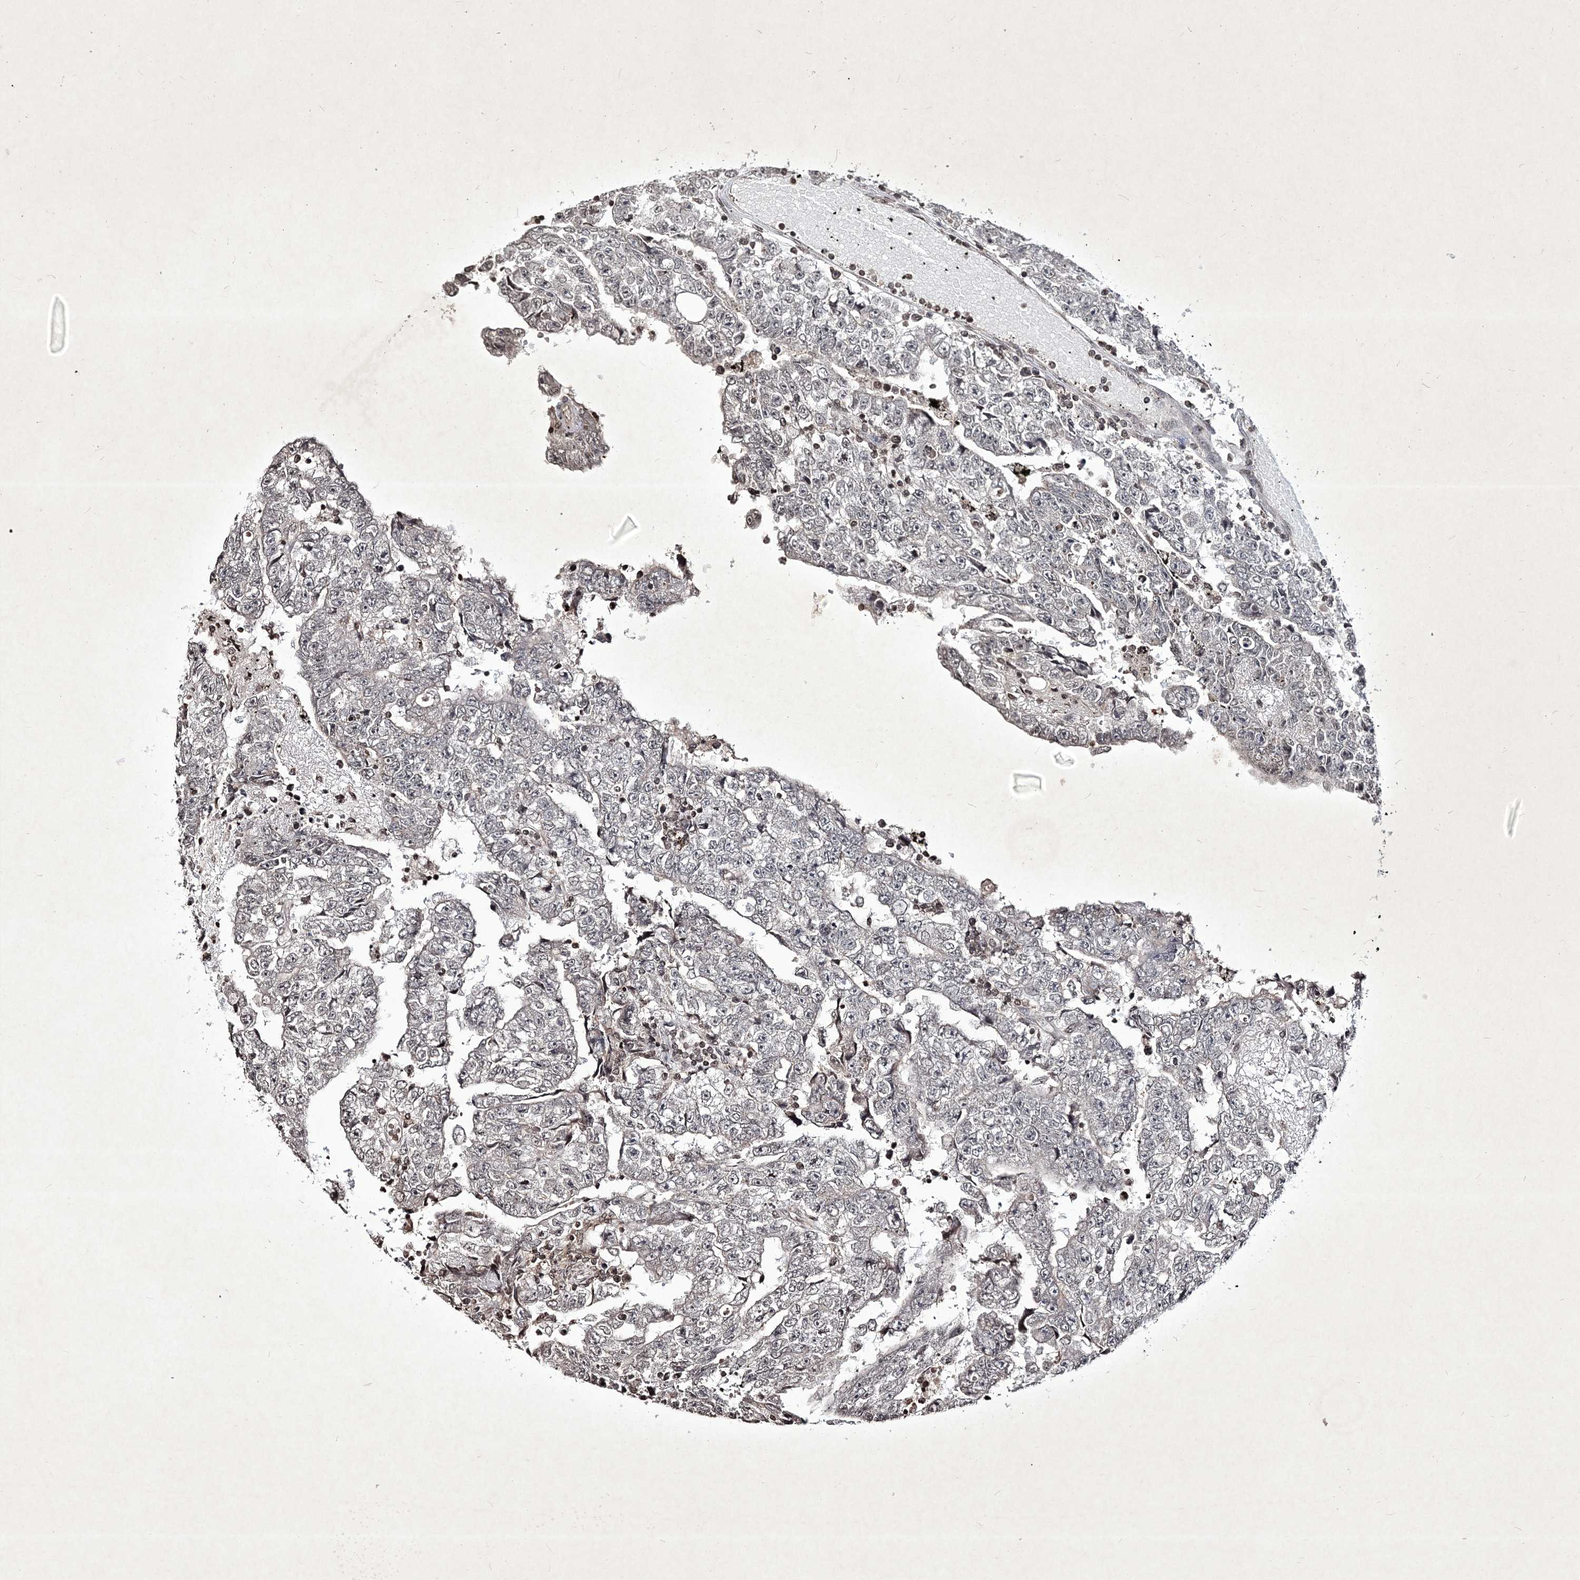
{"staining": {"intensity": "weak", "quantity": "<25%", "location": "nuclear"}, "tissue": "testis cancer", "cell_type": "Tumor cells", "image_type": "cancer", "snomed": [{"axis": "morphology", "description": "Carcinoma, Embryonal, NOS"}, {"axis": "topography", "description": "Testis"}], "caption": "Photomicrograph shows no significant protein staining in tumor cells of embryonal carcinoma (testis).", "gene": "SOWAHB", "patient": {"sex": "male", "age": 25}}